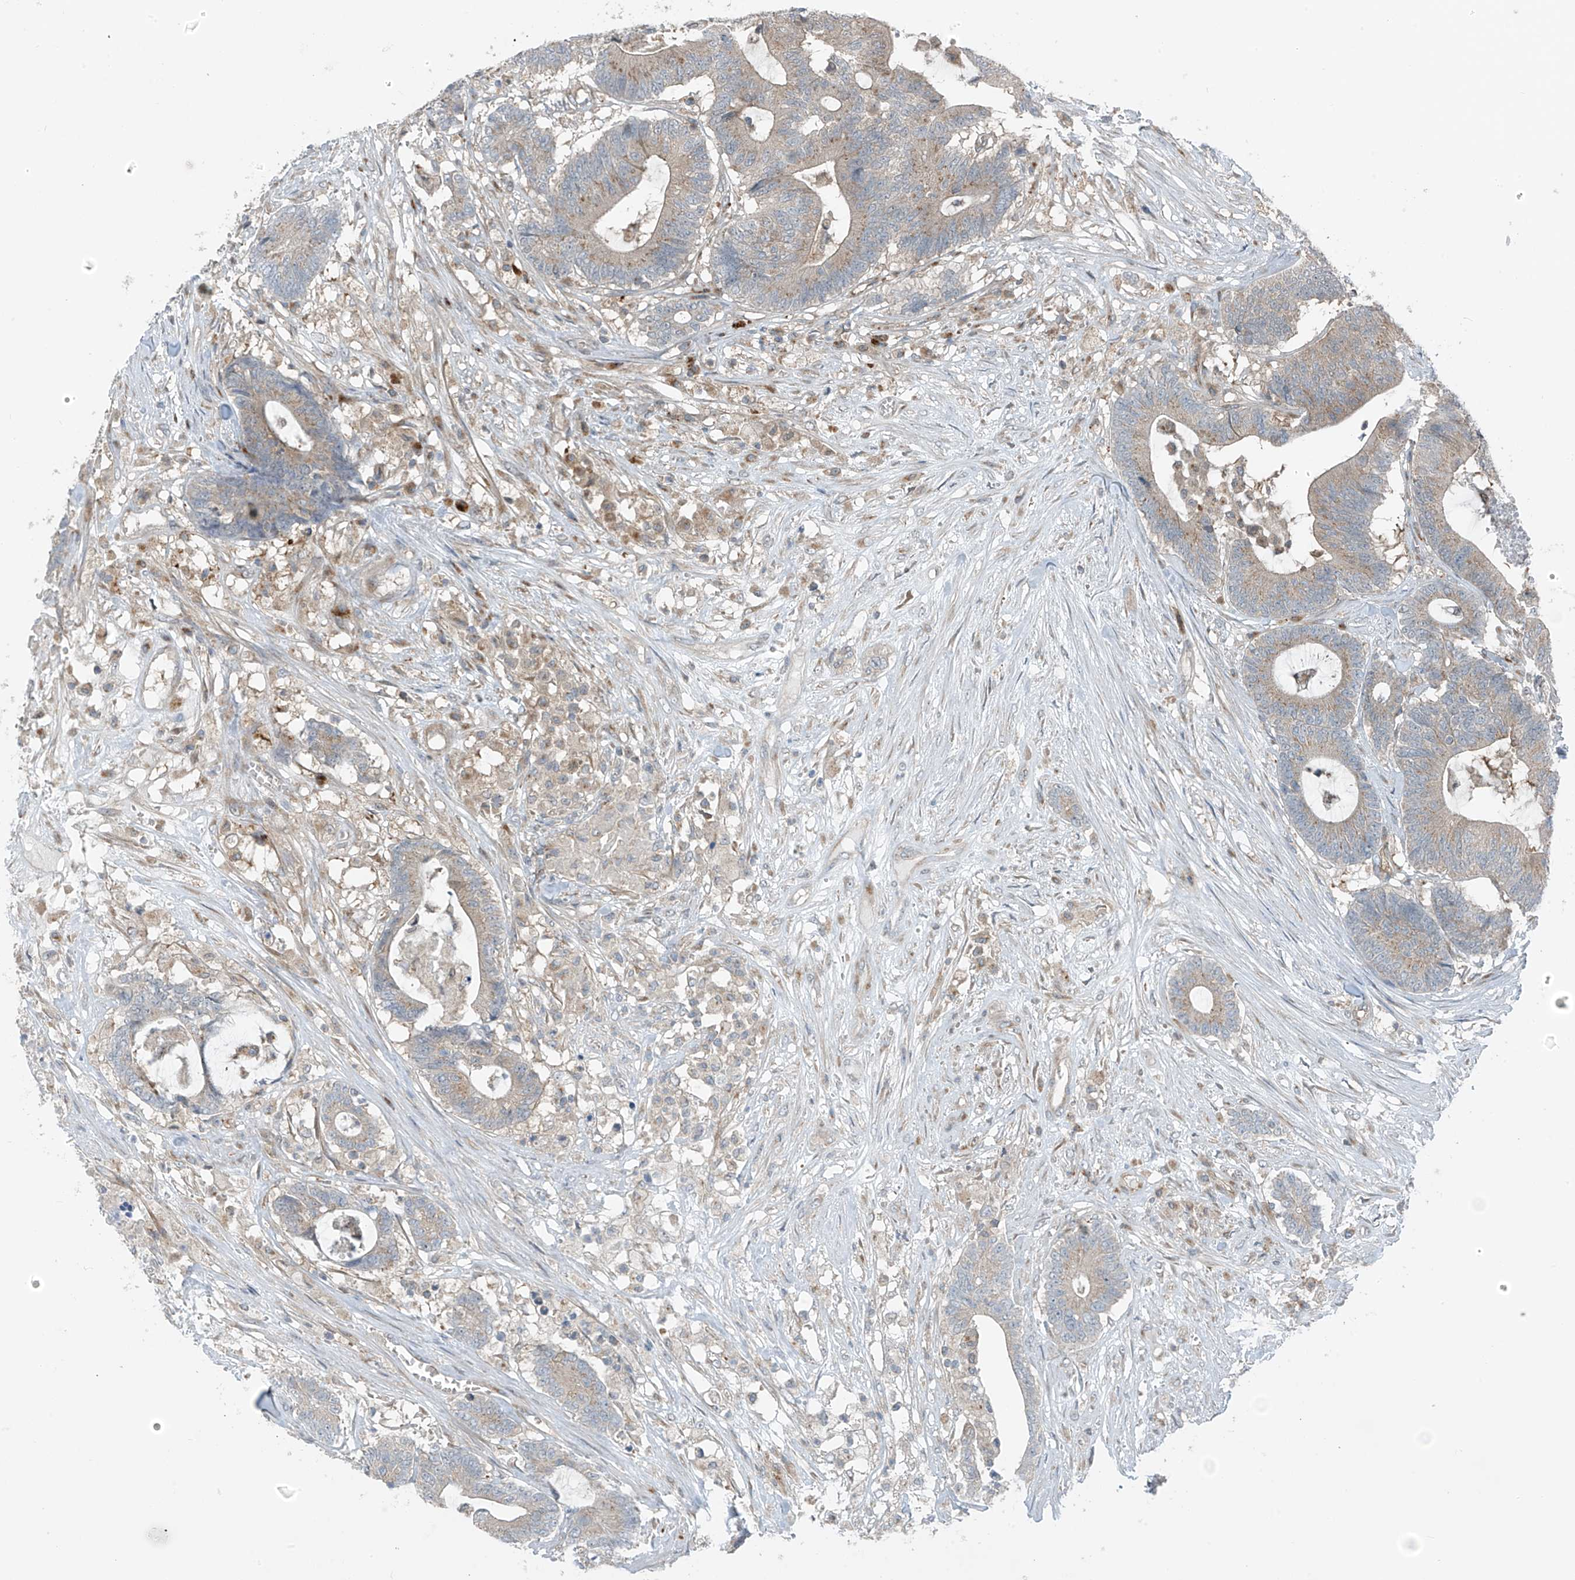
{"staining": {"intensity": "weak", "quantity": ">75%", "location": "cytoplasmic/membranous"}, "tissue": "colorectal cancer", "cell_type": "Tumor cells", "image_type": "cancer", "snomed": [{"axis": "morphology", "description": "Adenocarcinoma, NOS"}, {"axis": "topography", "description": "Colon"}], "caption": "The immunohistochemical stain highlights weak cytoplasmic/membranous expression in tumor cells of adenocarcinoma (colorectal) tissue.", "gene": "SLC12A6", "patient": {"sex": "female", "age": 84}}